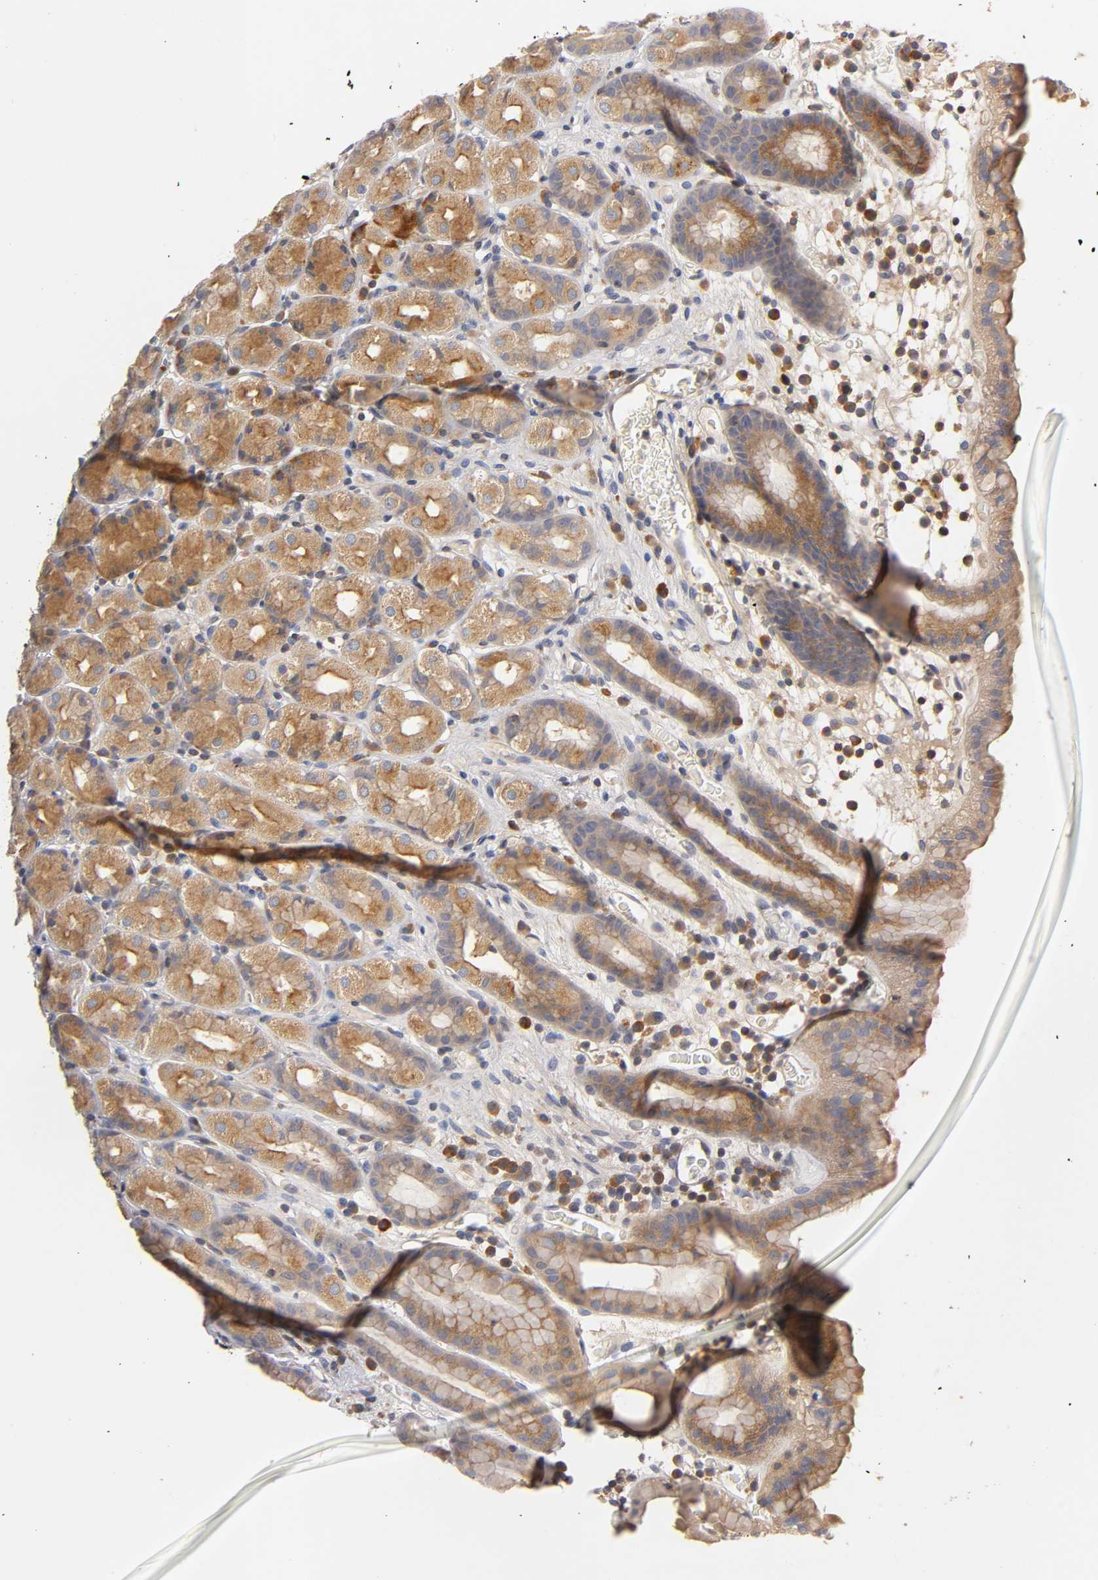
{"staining": {"intensity": "moderate", "quantity": ">75%", "location": "cytoplasmic/membranous"}, "tissue": "stomach", "cell_type": "Glandular cells", "image_type": "normal", "snomed": [{"axis": "morphology", "description": "Normal tissue, NOS"}, {"axis": "topography", "description": "Stomach, upper"}], "caption": "Protein analysis of benign stomach exhibits moderate cytoplasmic/membranous staining in approximately >75% of glandular cells.", "gene": "RHOA", "patient": {"sex": "male", "age": 68}}